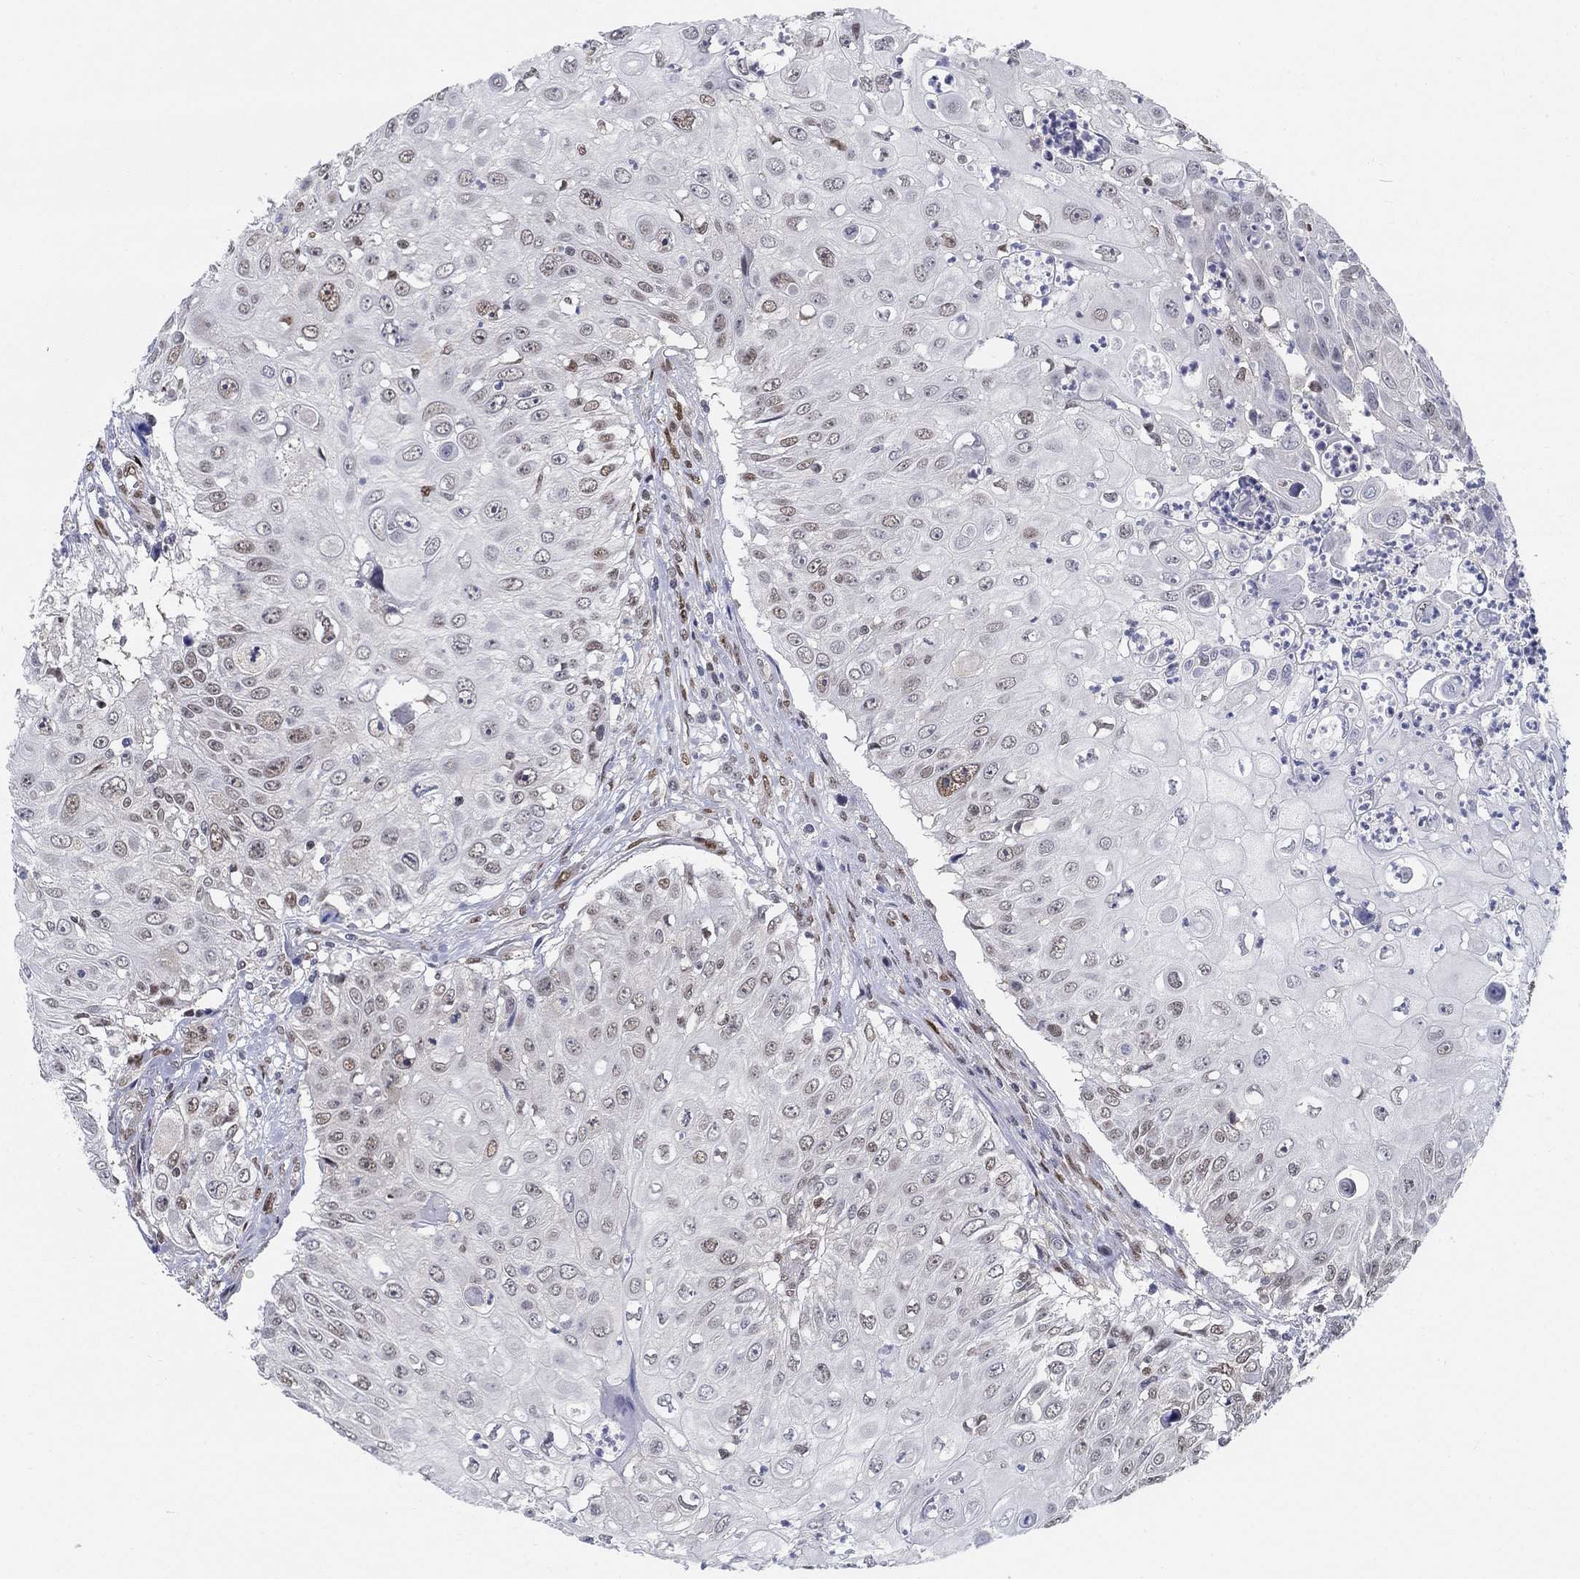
{"staining": {"intensity": "weak", "quantity": "<25%", "location": "nuclear"}, "tissue": "urothelial cancer", "cell_type": "Tumor cells", "image_type": "cancer", "snomed": [{"axis": "morphology", "description": "Urothelial carcinoma, High grade"}, {"axis": "topography", "description": "Urinary bladder"}], "caption": "Urothelial cancer stained for a protein using immunohistochemistry (IHC) exhibits no expression tumor cells.", "gene": "CENPE", "patient": {"sex": "female", "age": 79}}